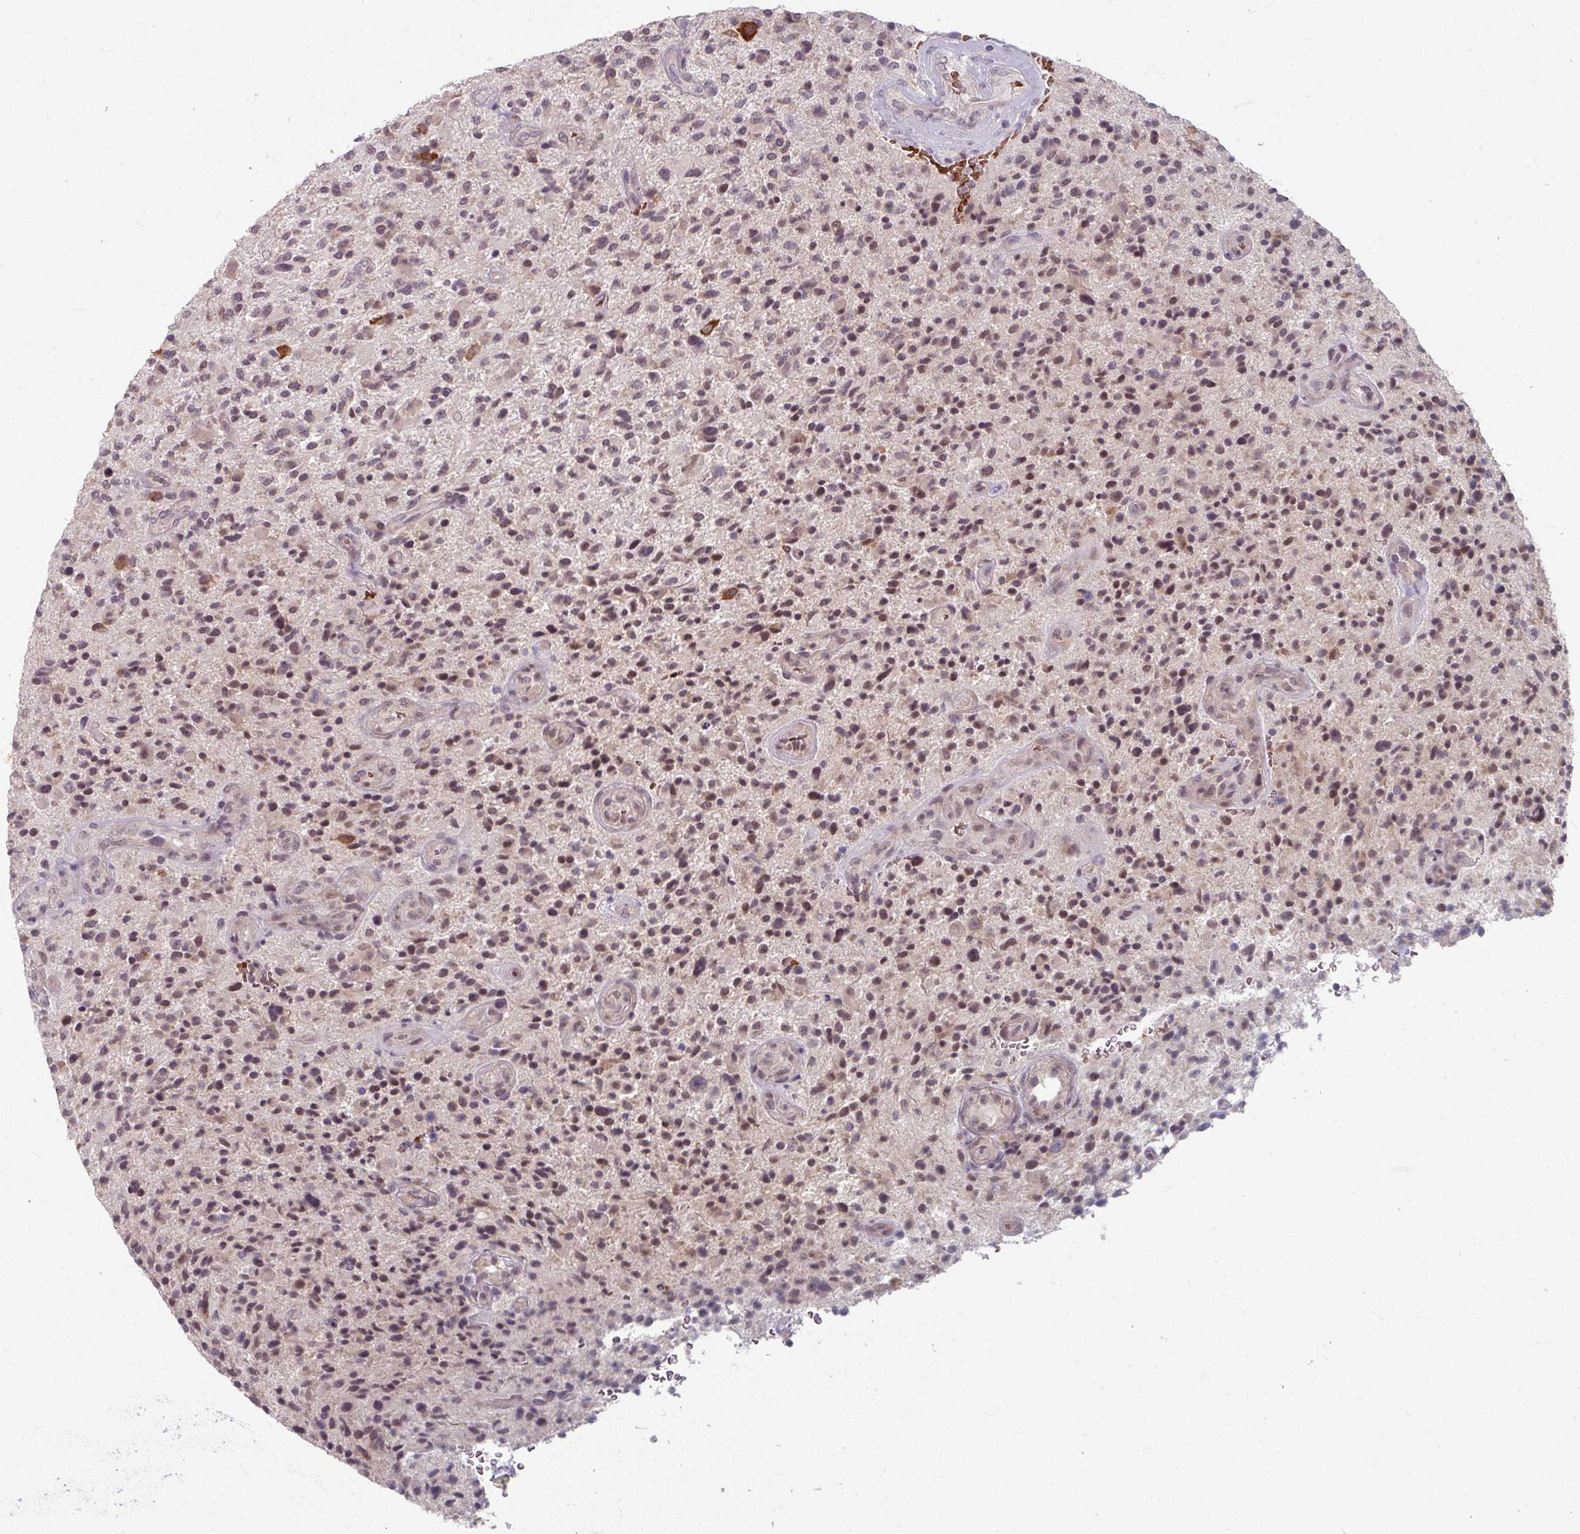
{"staining": {"intensity": "moderate", "quantity": "25%-75%", "location": "nuclear"}, "tissue": "glioma", "cell_type": "Tumor cells", "image_type": "cancer", "snomed": [{"axis": "morphology", "description": "Glioma, malignant, High grade"}, {"axis": "topography", "description": "Brain"}], "caption": "The photomicrograph demonstrates staining of malignant glioma (high-grade), revealing moderate nuclear protein expression (brown color) within tumor cells.", "gene": "KMT5C", "patient": {"sex": "male", "age": 47}}